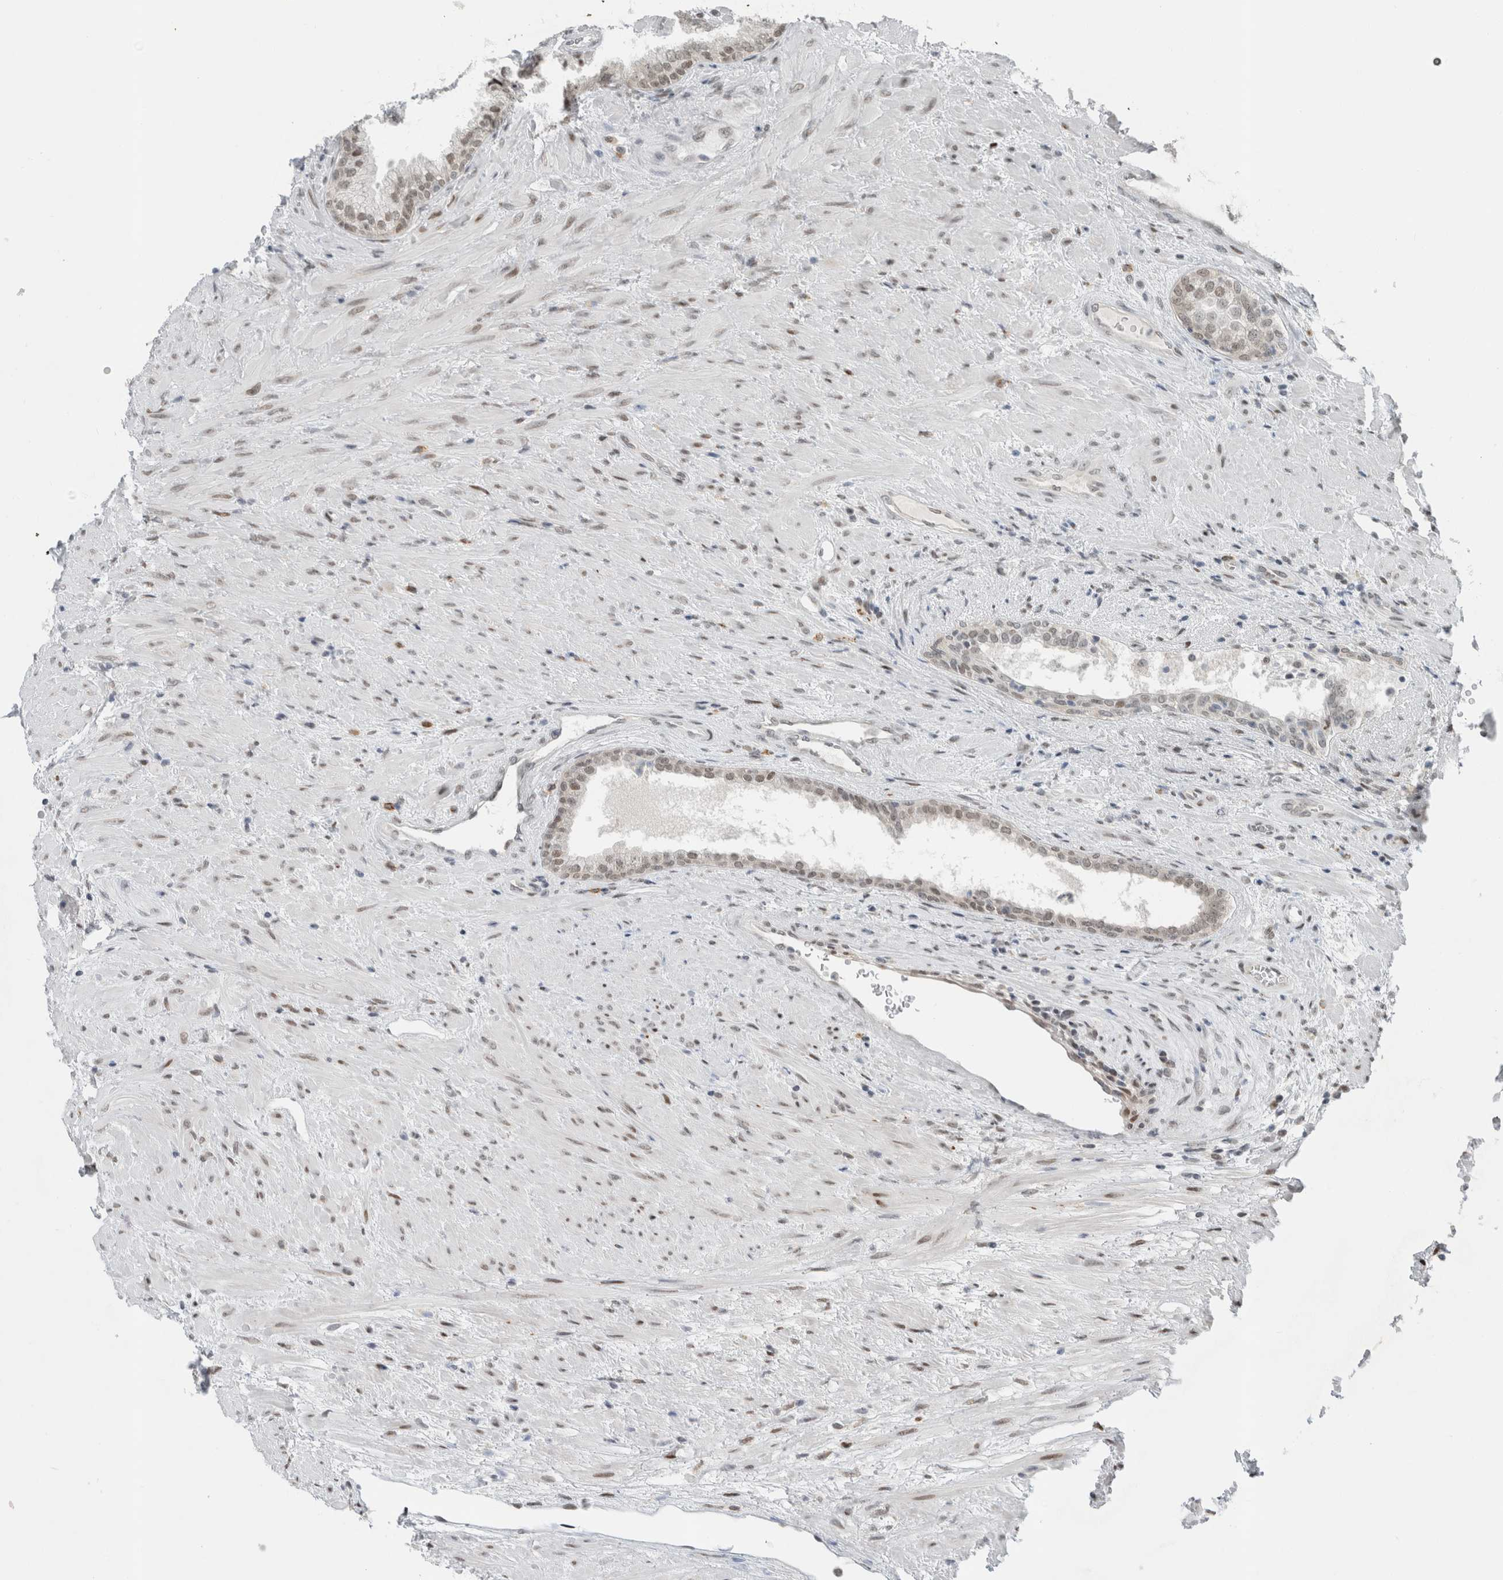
{"staining": {"intensity": "moderate", "quantity": ">75%", "location": "nuclear"}, "tissue": "prostate", "cell_type": "Glandular cells", "image_type": "normal", "snomed": [{"axis": "morphology", "description": "Normal tissue, NOS"}, {"axis": "topography", "description": "Prostate"}], "caption": "Immunohistochemistry (IHC) (DAB) staining of normal prostate exhibits moderate nuclear protein staining in approximately >75% of glandular cells.", "gene": "HNRNPR", "patient": {"sex": "male", "age": 76}}